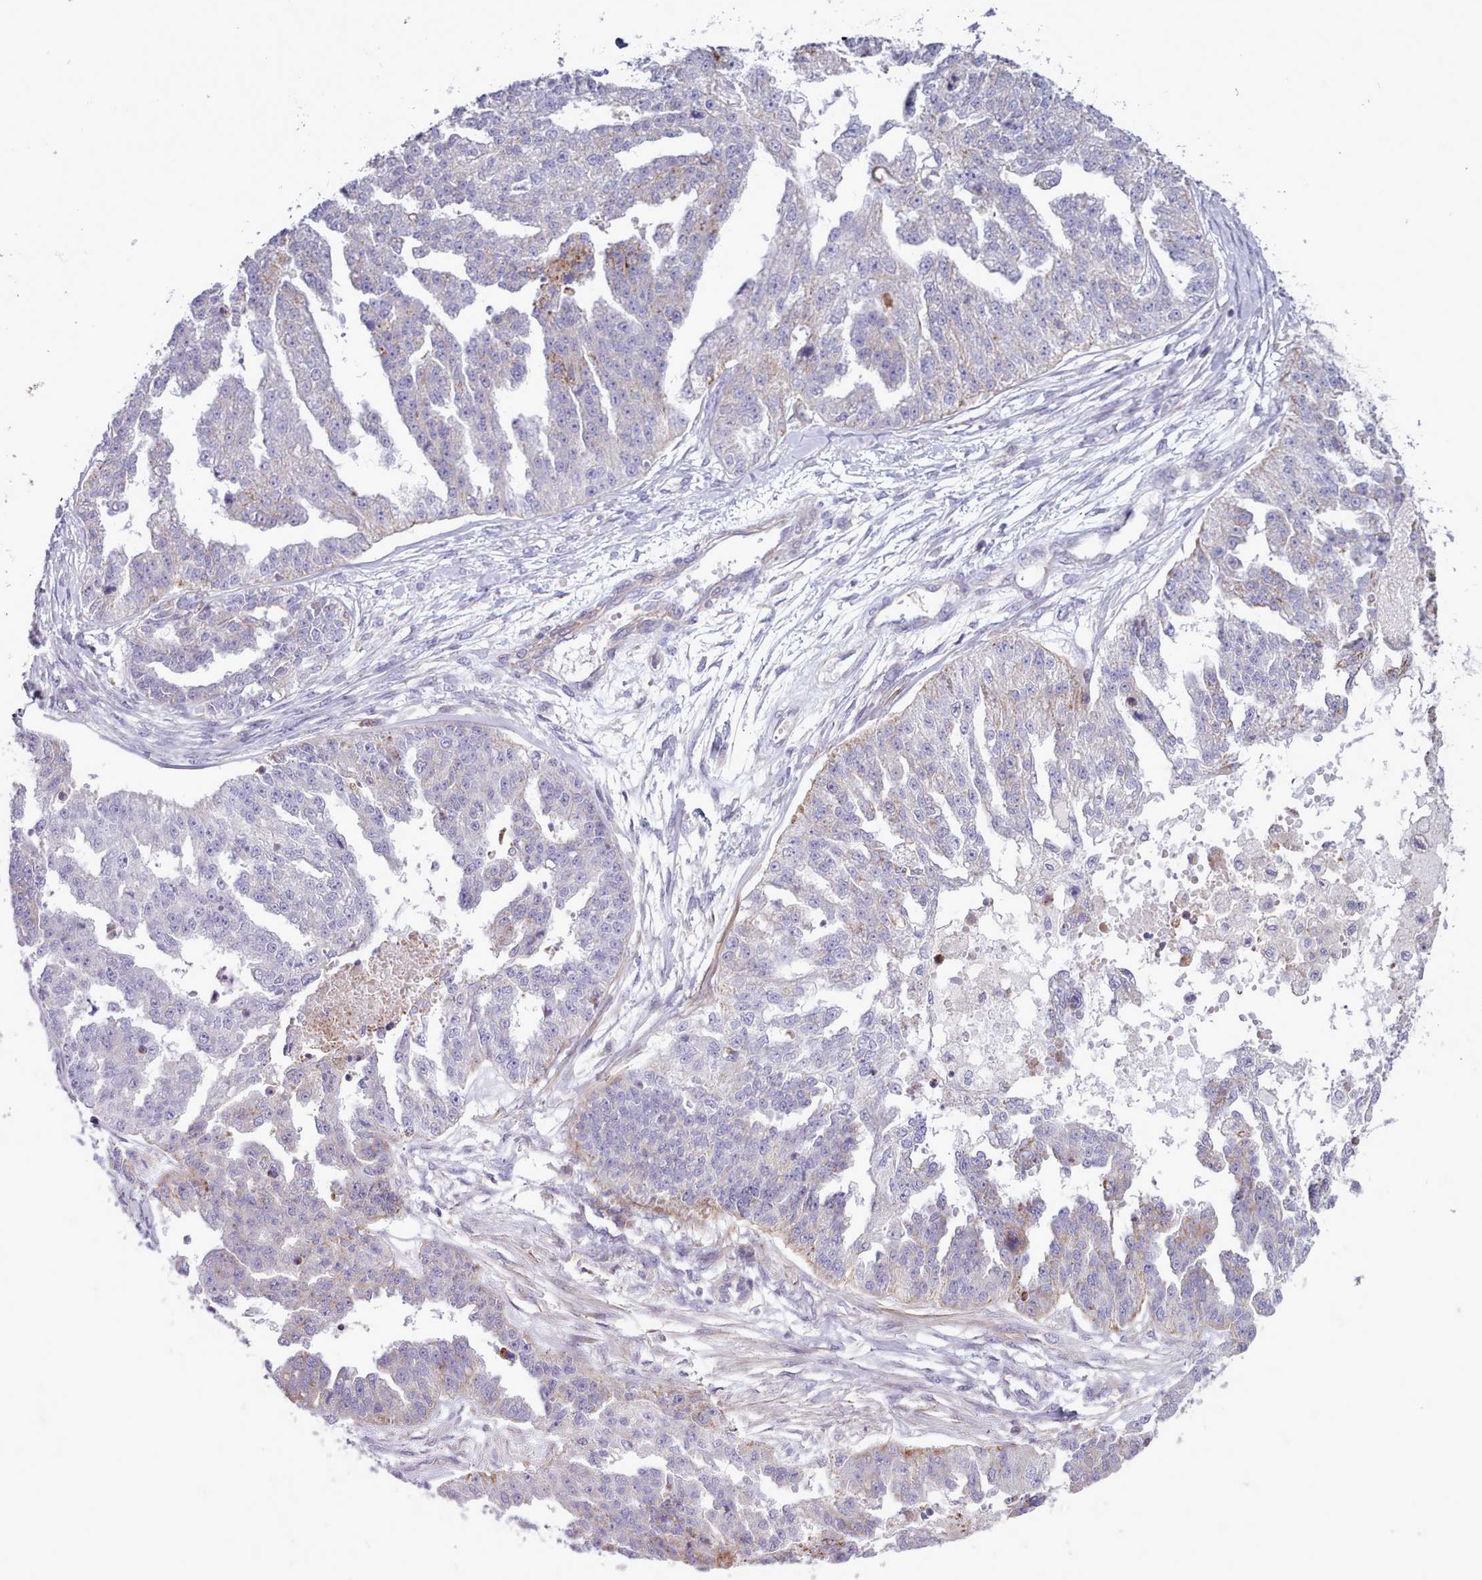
{"staining": {"intensity": "negative", "quantity": "none", "location": "none"}, "tissue": "ovarian cancer", "cell_type": "Tumor cells", "image_type": "cancer", "snomed": [{"axis": "morphology", "description": "Cystadenocarcinoma, serous, NOS"}, {"axis": "topography", "description": "Ovary"}], "caption": "IHC of human serous cystadenocarcinoma (ovarian) exhibits no positivity in tumor cells. (DAB immunohistochemistry visualized using brightfield microscopy, high magnification).", "gene": "TENT4B", "patient": {"sex": "female", "age": 58}}